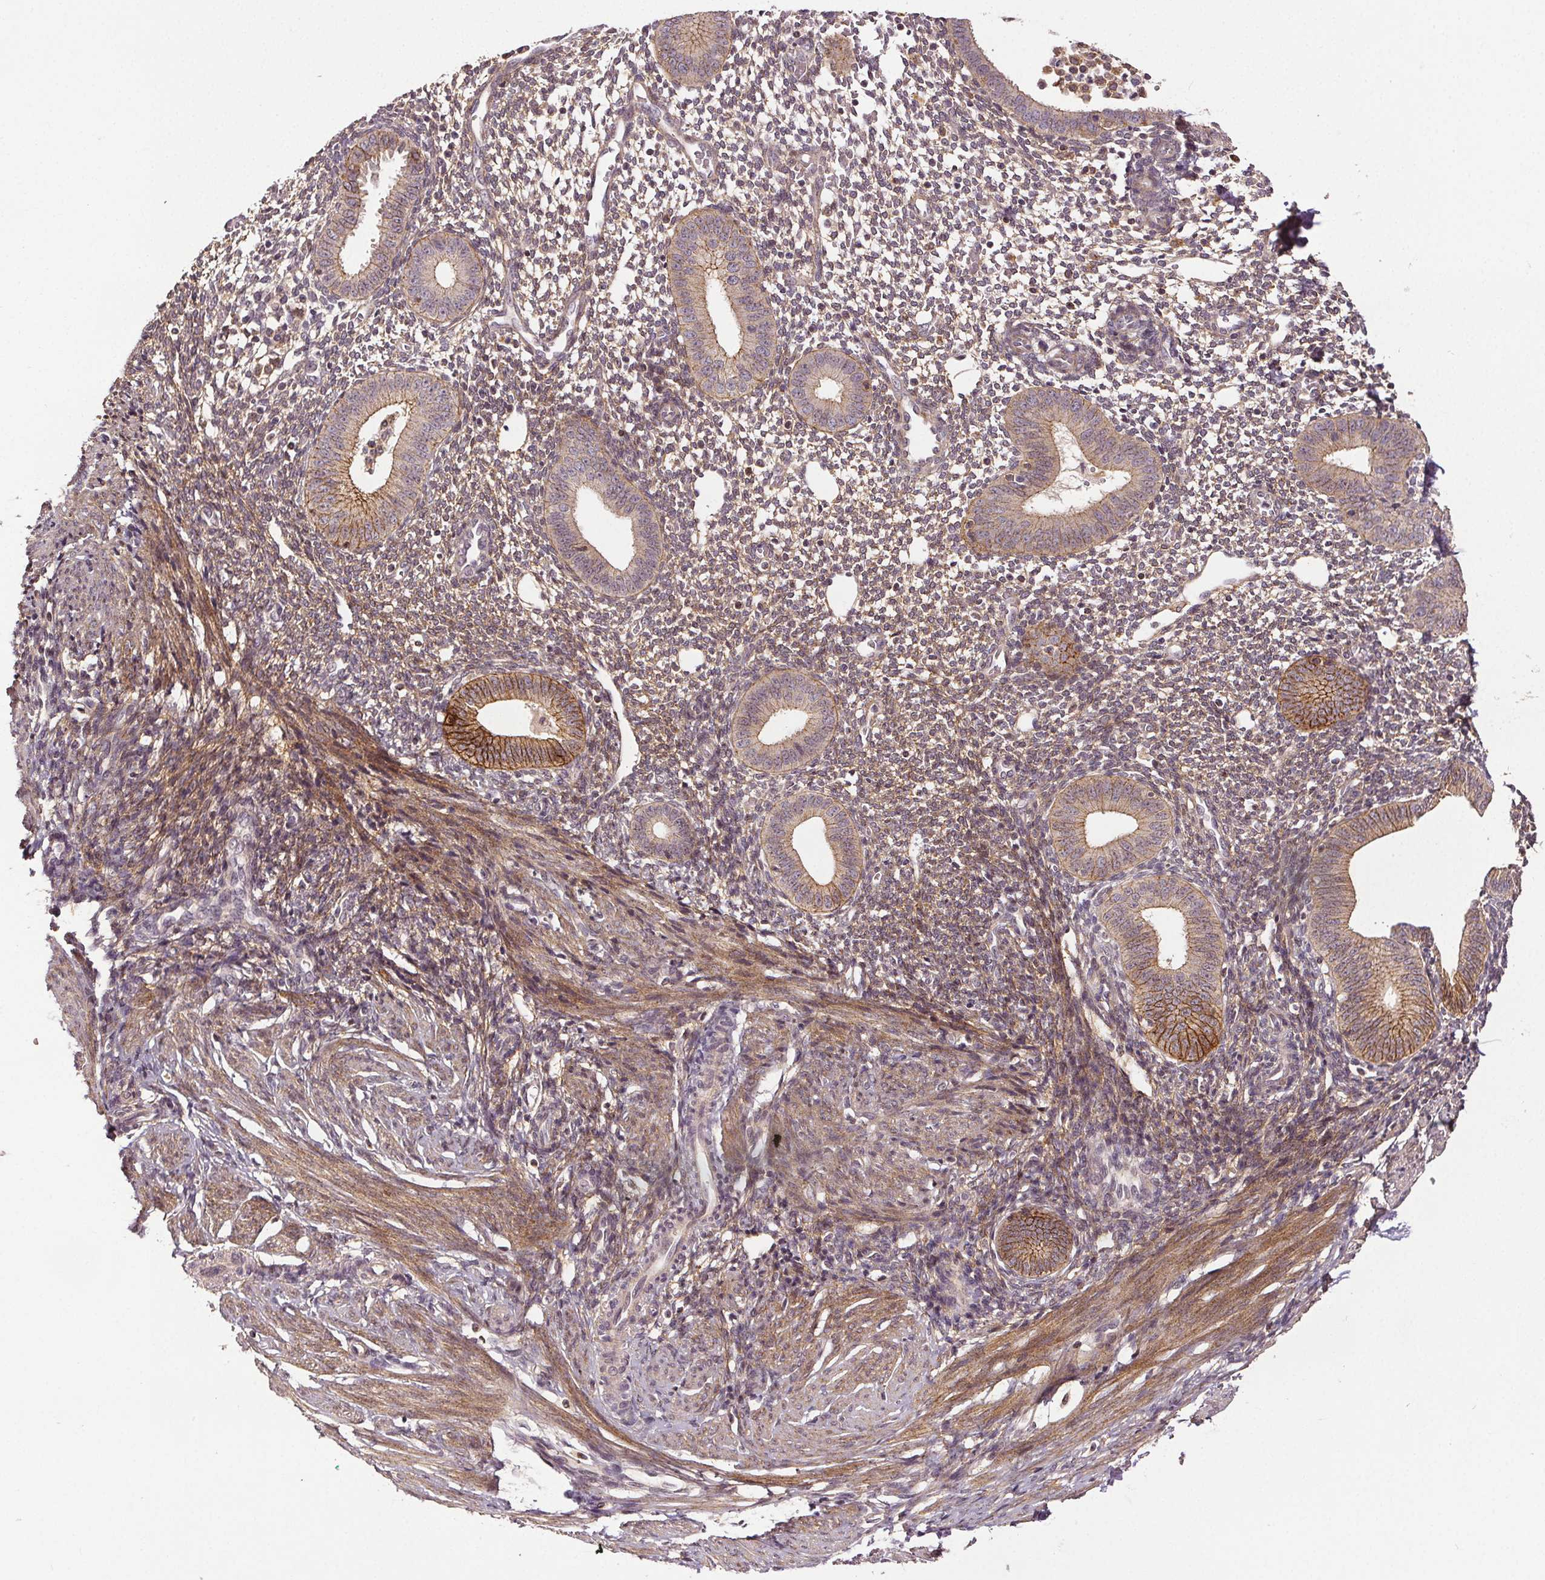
{"staining": {"intensity": "weak", "quantity": "<25%", "location": "cytoplasmic/membranous"}, "tissue": "endometrium", "cell_type": "Cells in endometrial stroma", "image_type": "normal", "snomed": [{"axis": "morphology", "description": "Normal tissue, NOS"}, {"axis": "topography", "description": "Endometrium"}], "caption": "This is a histopathology image of immunohistochemistry (IHC) staining of benign endometrium, which shows no staining in cells in endometrial stroma.", "gene": "EPHB3", "patient": {"sex": "female", "age": 40}}